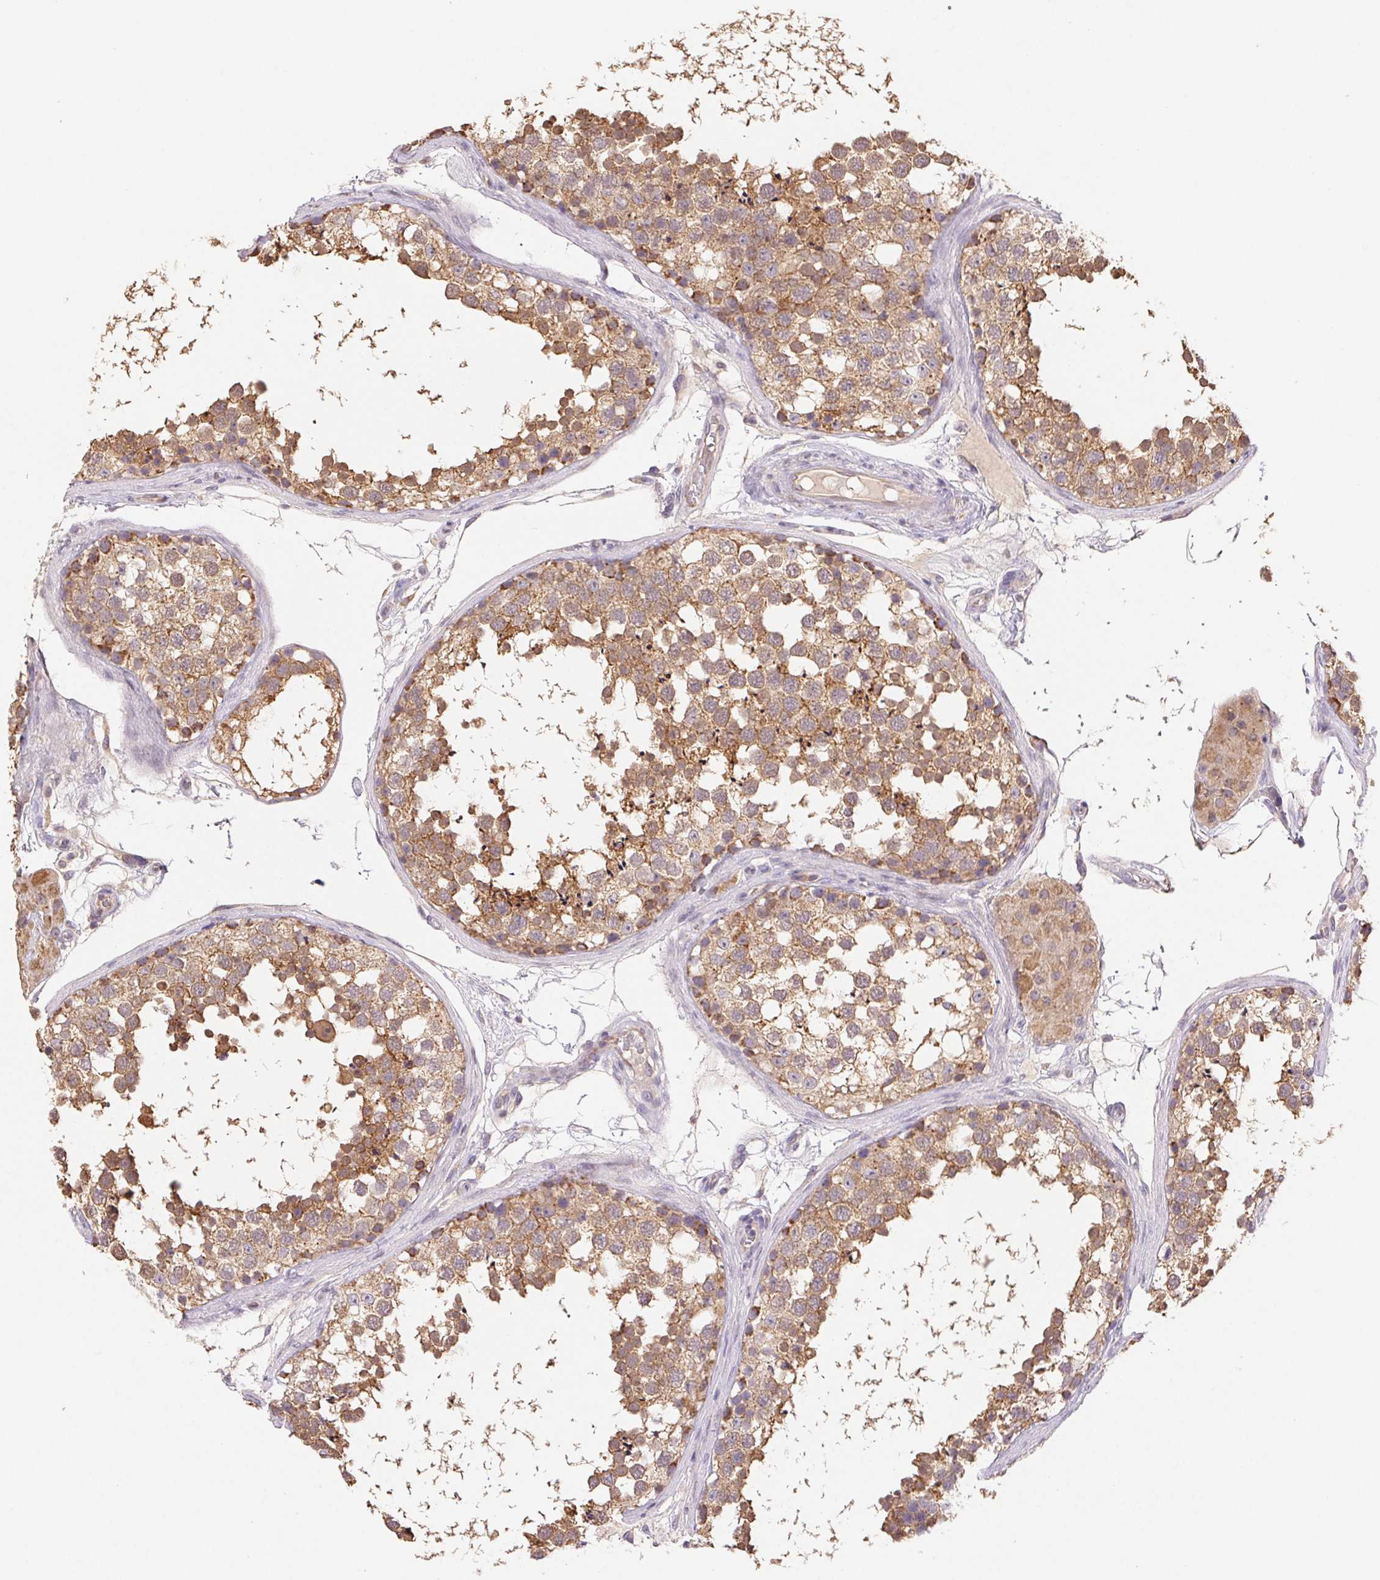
{"staining": {"intensity": "moderate", "quantity": ">75%", "location": "cytoplasmic/membranous"}, "tissue": "testis", "cell_type": "Cells in seminiferous ducts", "image_type": "normal", "snomed": [{"axis": "morphology", "description": "Normal tissue, NOS"}, {"axis": "morphology", "description": "Seminoma, NOS"}, {"axis": "topography", "description": "Testis"}], "caption": "High-power microscopy captured an immunohistochemistry photomicrograph of benign testis, revealing moderate cytoplasmic/membranous staining in approximately >75% of cells in seminiferous ducts.", "gene": "RAB11A", "patient": {"sex": "male", "age": 65}}